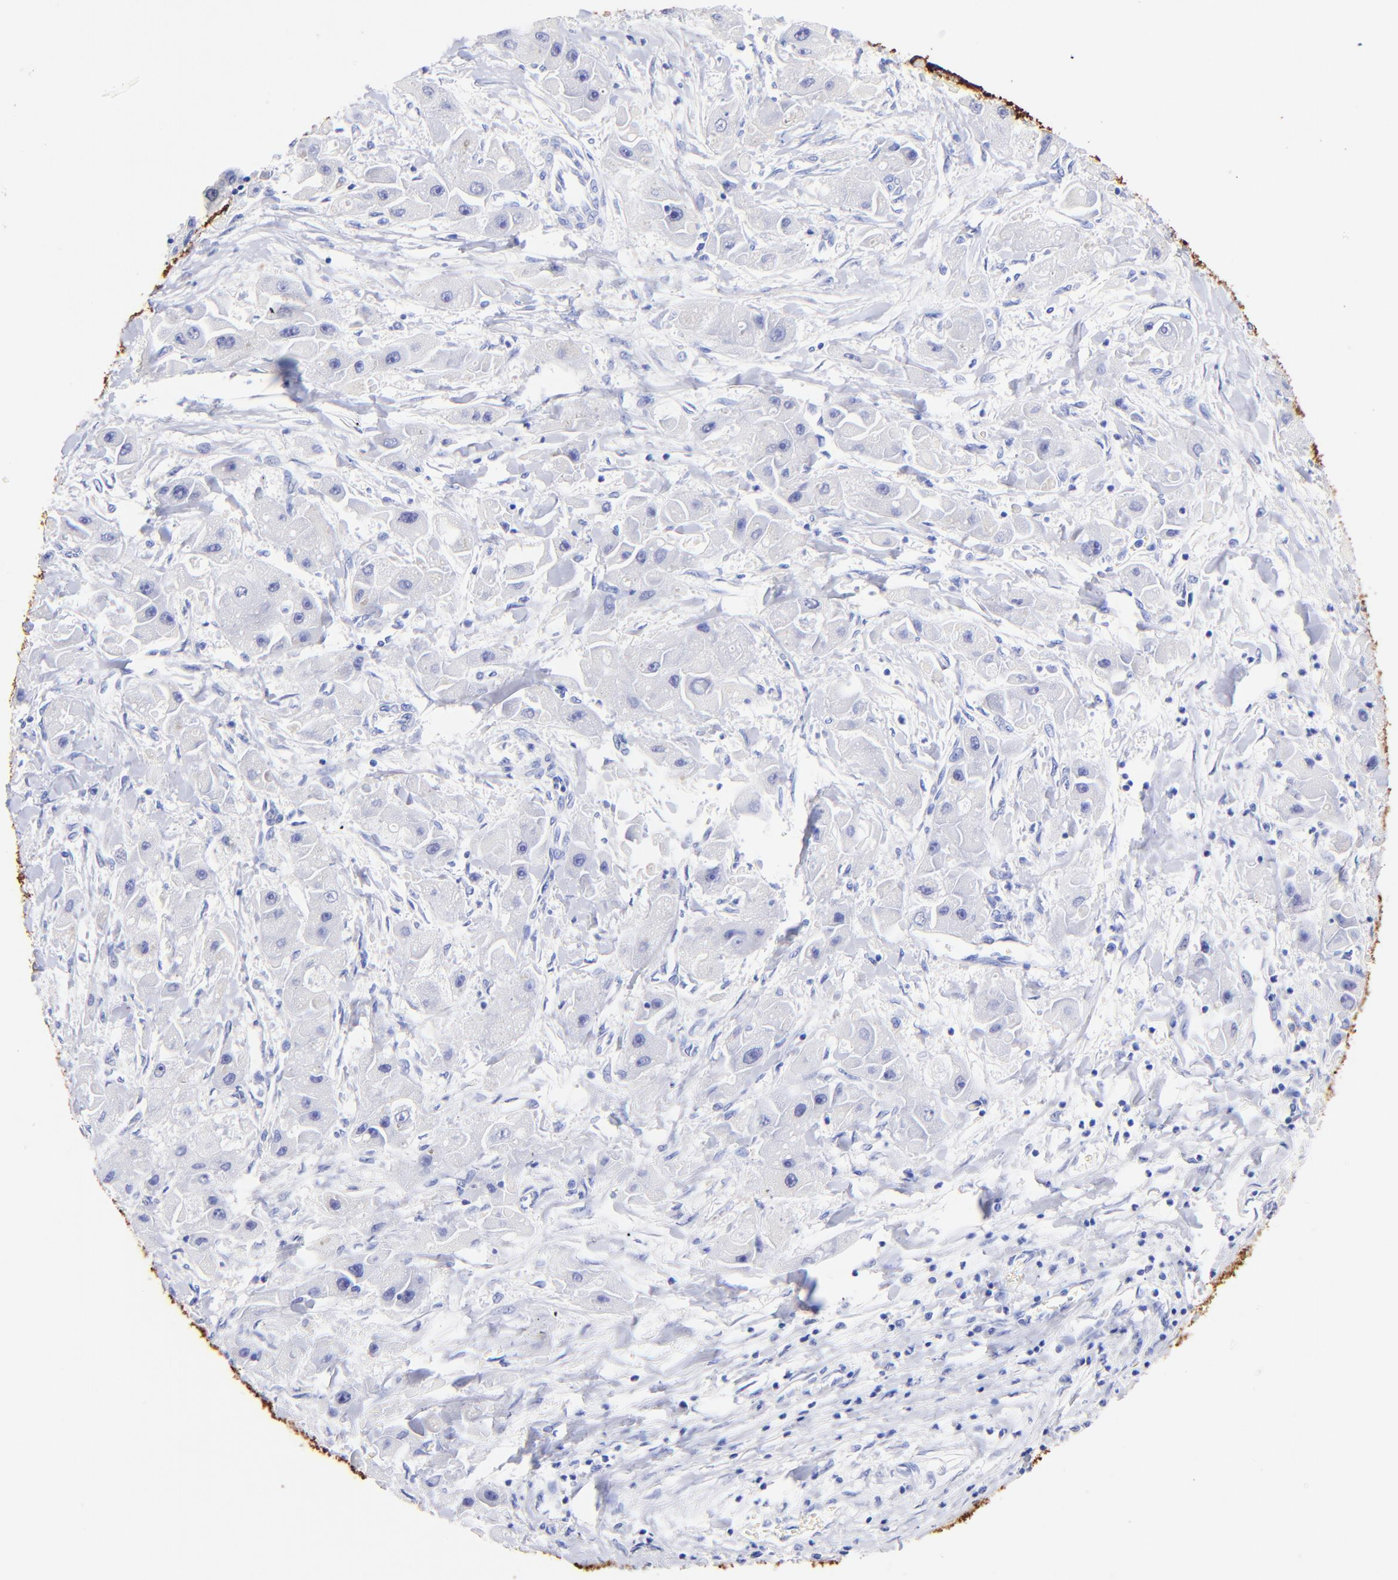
{"staining": {"intensity": "negative", "quantity": "none", "location": "none"}, "tissue": "liver cancer", "cell_type": "Tumor cells", "image_type": "cancer", "snomed": [{"axis": "morphology", "description": "Carcinoma, Hepatocellular, NOS"}, {"axis": "topography", "description": "Liver"}], "caption": "A micrograph of human liver cancer is negative for staining in tumor cells. (DAB (3,3'-diaminobenzidine) IHC, high magnification).", "gene": "KRT19", "patient": {"sex": "male", "age": 24}}